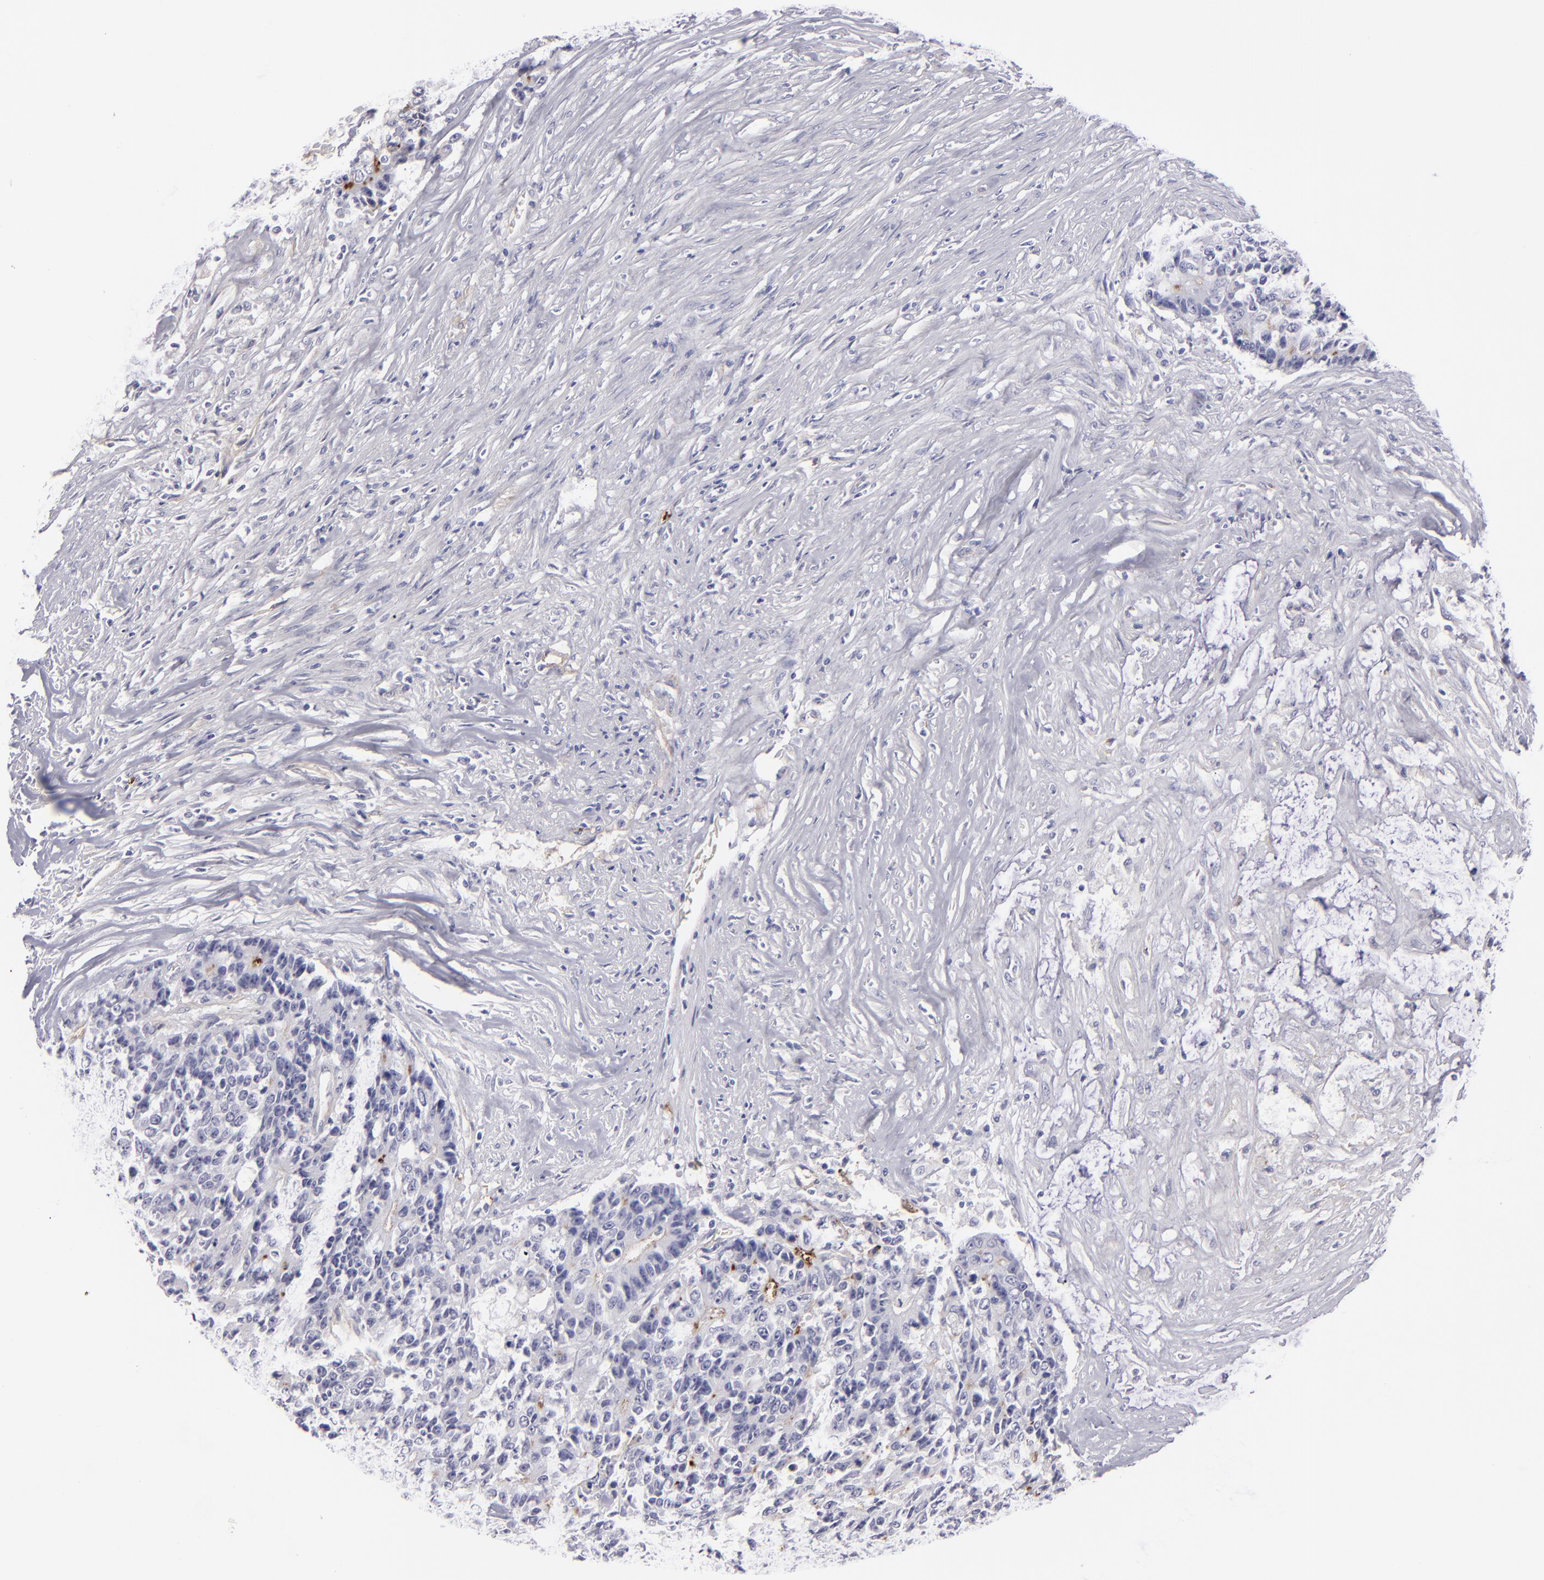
{"staining": {"intensity": "weak", "quantity": "<25%", "location": "cytoplasmic/membranous"}, "tissue": "colorectal cancer", "cell_type": "Tumor cells", "image_type": "cancer", "snomed": [{"axis": "morphology", "description": "Adenocarcinoma, NOS"}, {"axis": "topography", "description": "Colon"}], "caption": "Immunohistochemical staining of colorectal adenocarcinoma demonstrates no significant staining in tumor cells.", "gene": "ANPEP", "patient": {"sex": "female", "age": 86}}